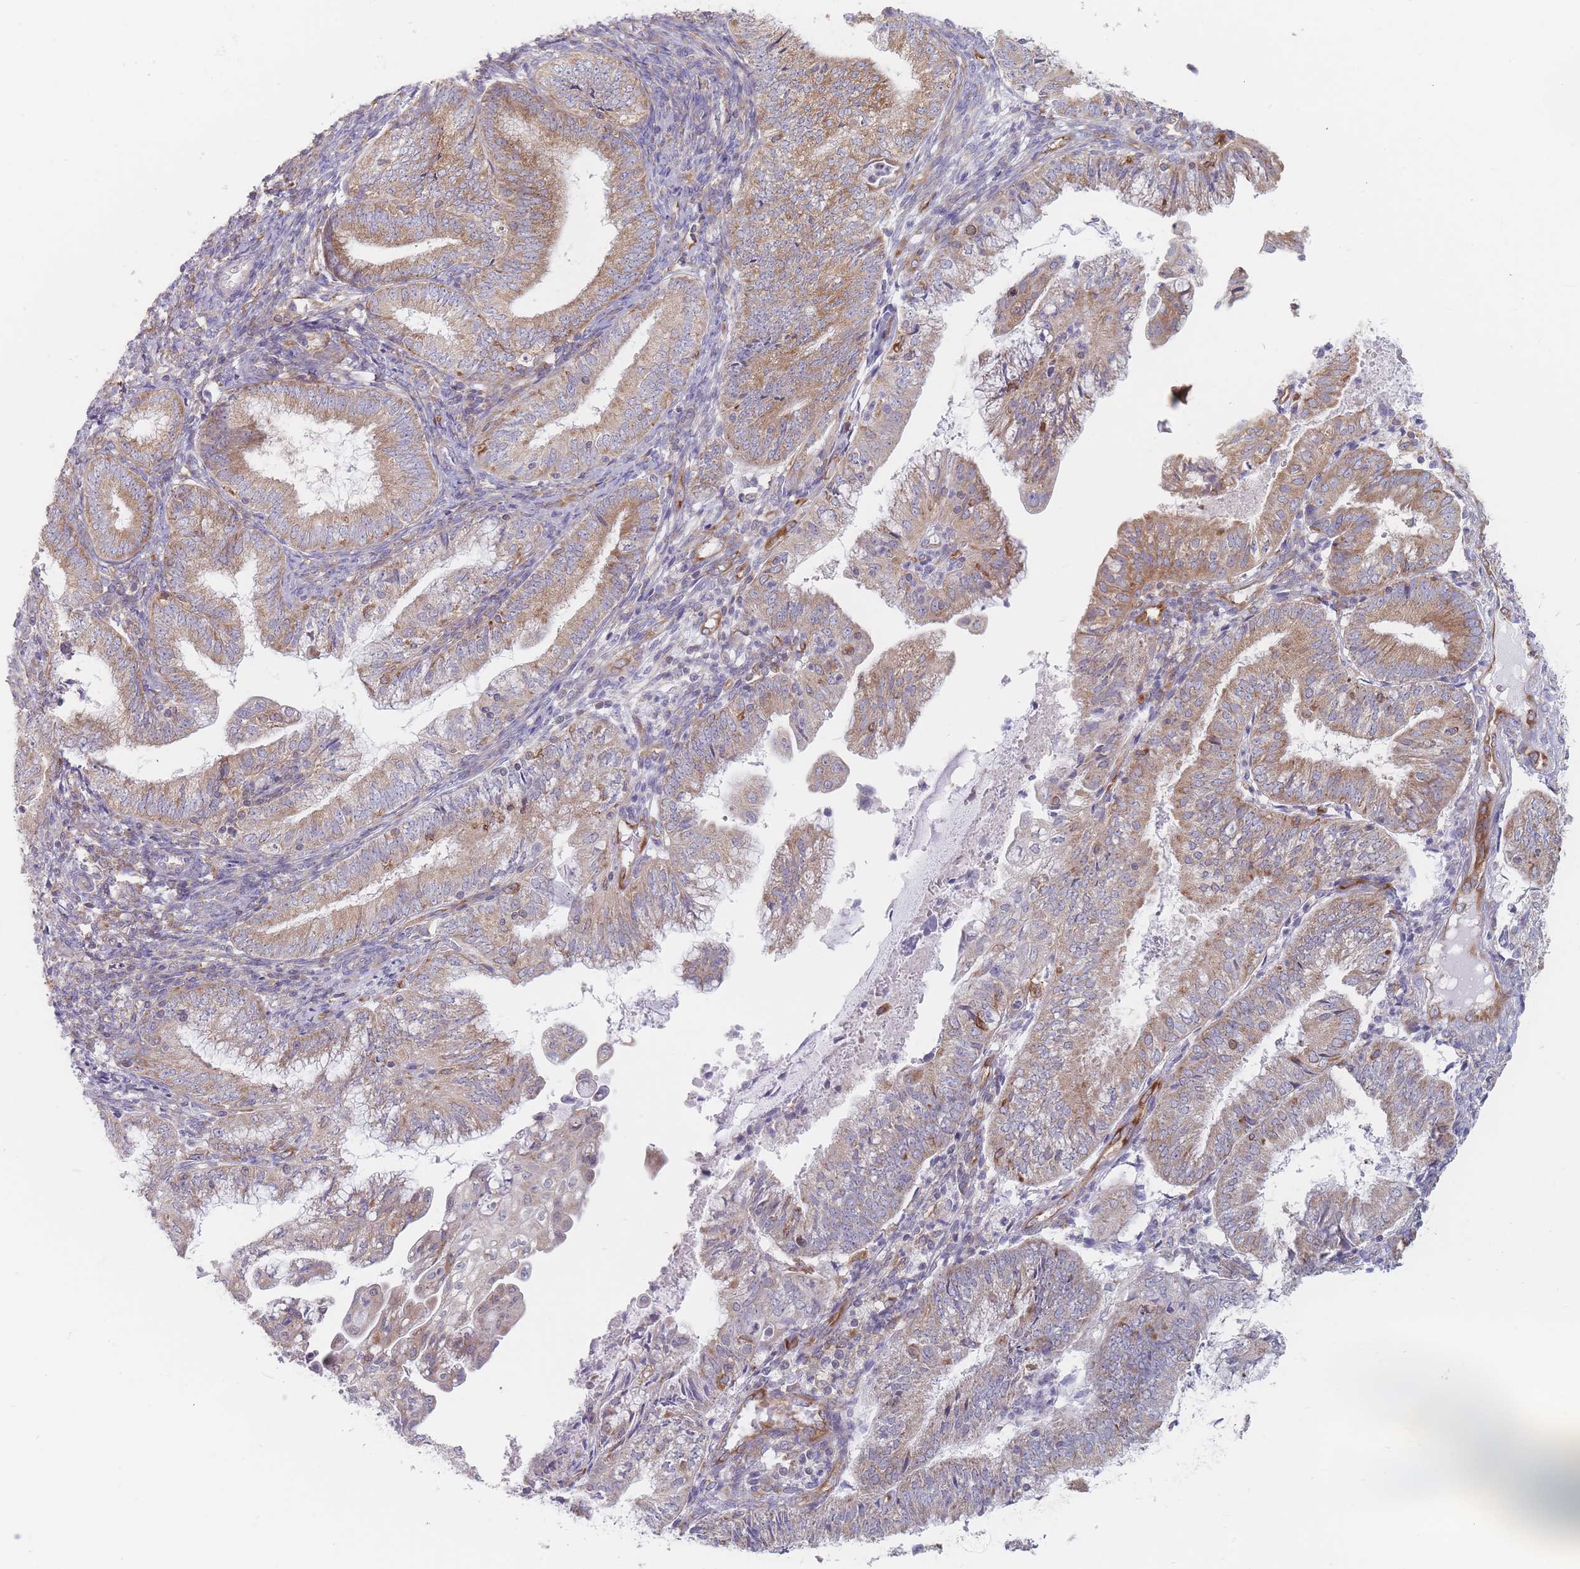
{"staining": {"intensity": "moderate", "quantity": "25%-75%", "location": "cytoplasmic/membranous"}, "tissue": "endometrial cancer", "cell_type": "Tumor cells", "image_type": "cancer", "snomed": [{"axis": "morphology", "description": "Adenocarcinoma, NOS"}, {"axis": "topography", "description": "Endometrium"}], "caption": "A brown stain shows moderate cytoplasmic/membranous expression of a protein in endometrial adenocarcinoma tumor cells.", "gene": "MAP1S", "patient": {"sex": "female", "age": 55}}